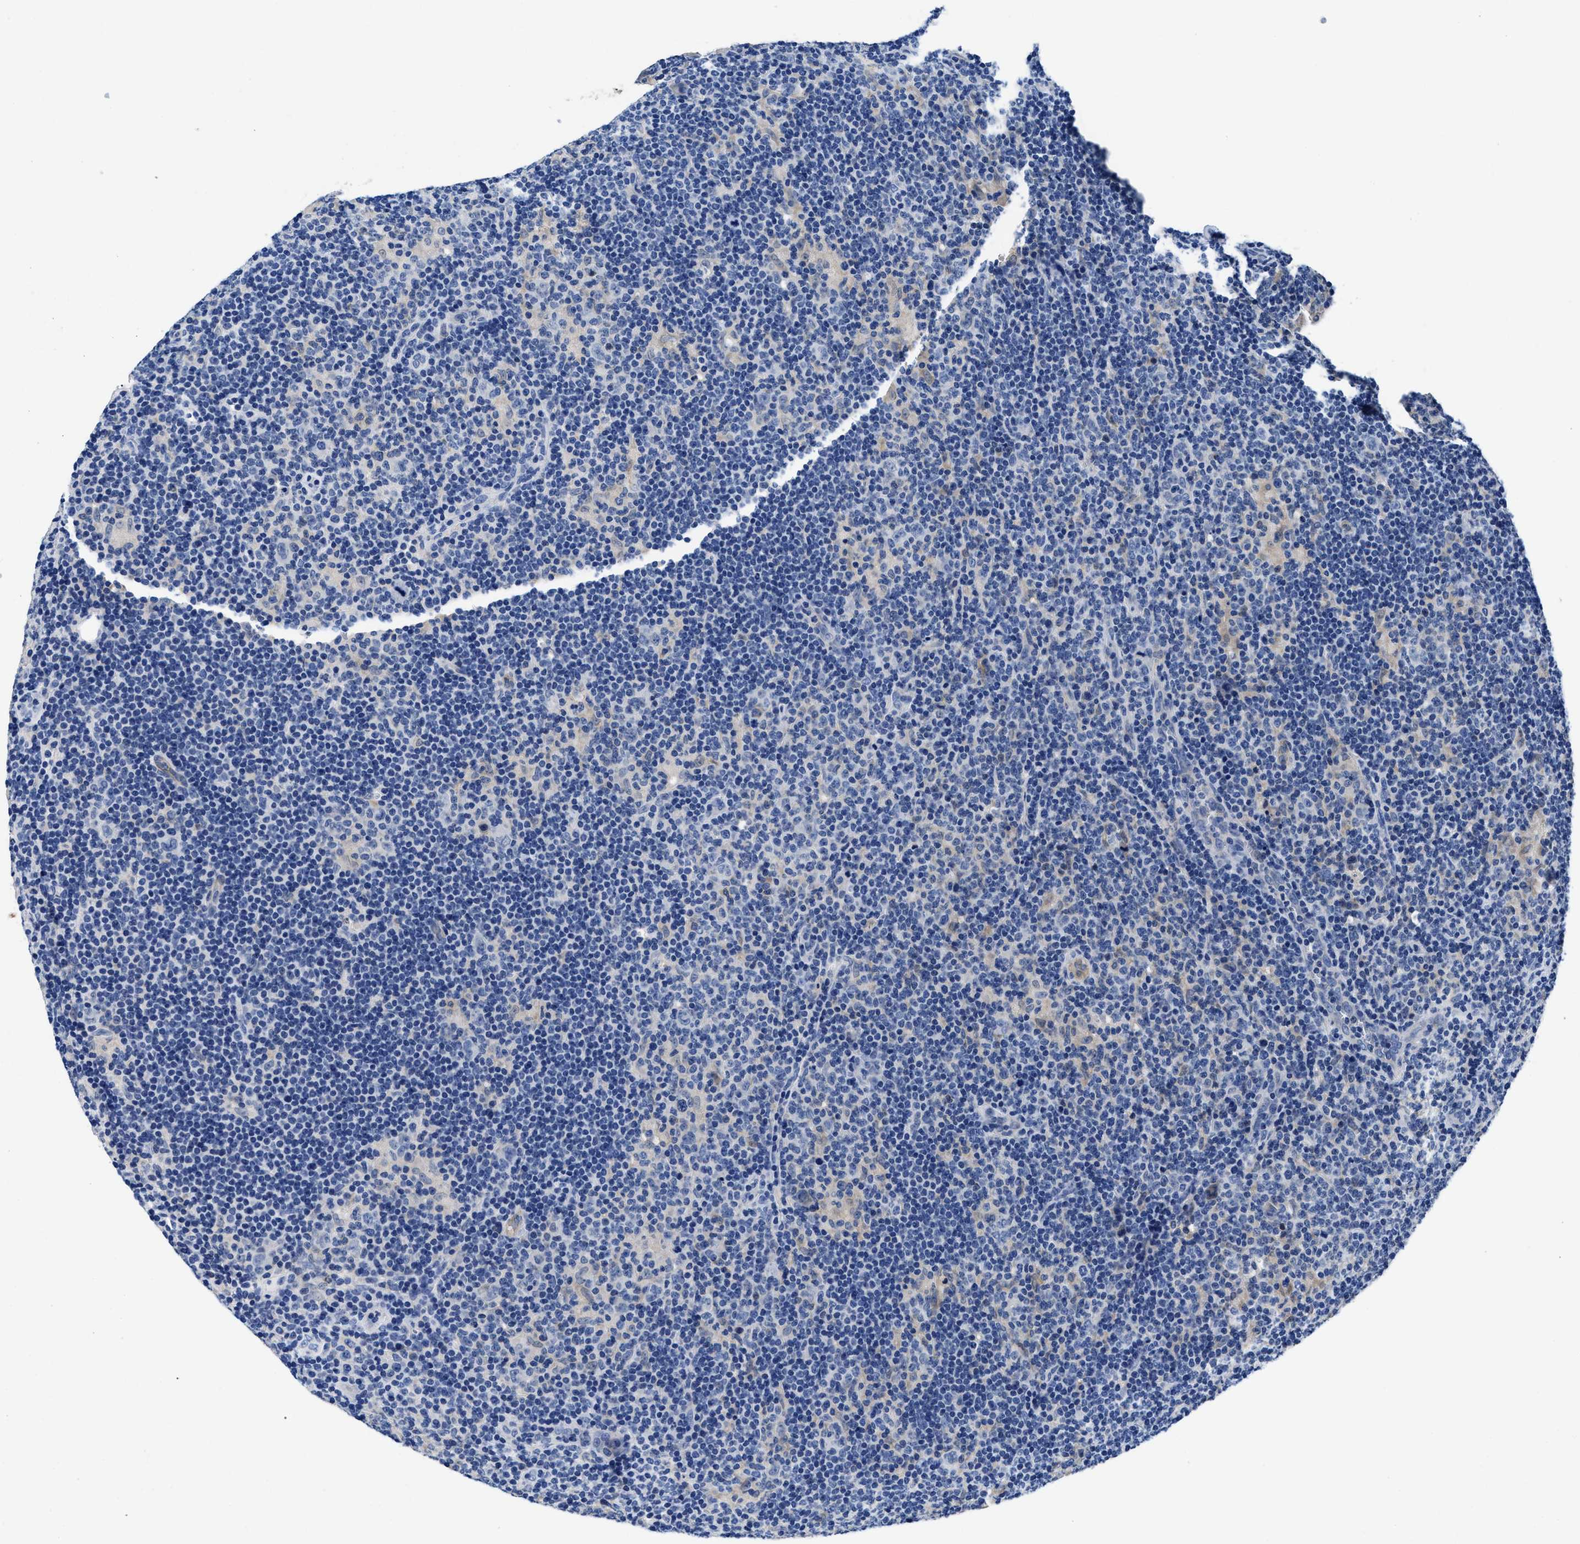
{"staining": {"intensity": "negative", "quantity": "none", "location": "none"}, "tissue": "lymphoma", "cell_type": "Tumor cells", "image_type": "cancer", "snomed": [{"axis": "morphology", "description": "Hodgkin's disease, NOS"}, {"axis": "topography", "description": "Lymph node"}], "caption": "Immunohistochemistry (IHC) image of lymphoma stained for a protein (brown), which demonstrates no staining in tumor cells.", "gene": "SLC35F1", "patient": {"sex": "female", "age": 57}}